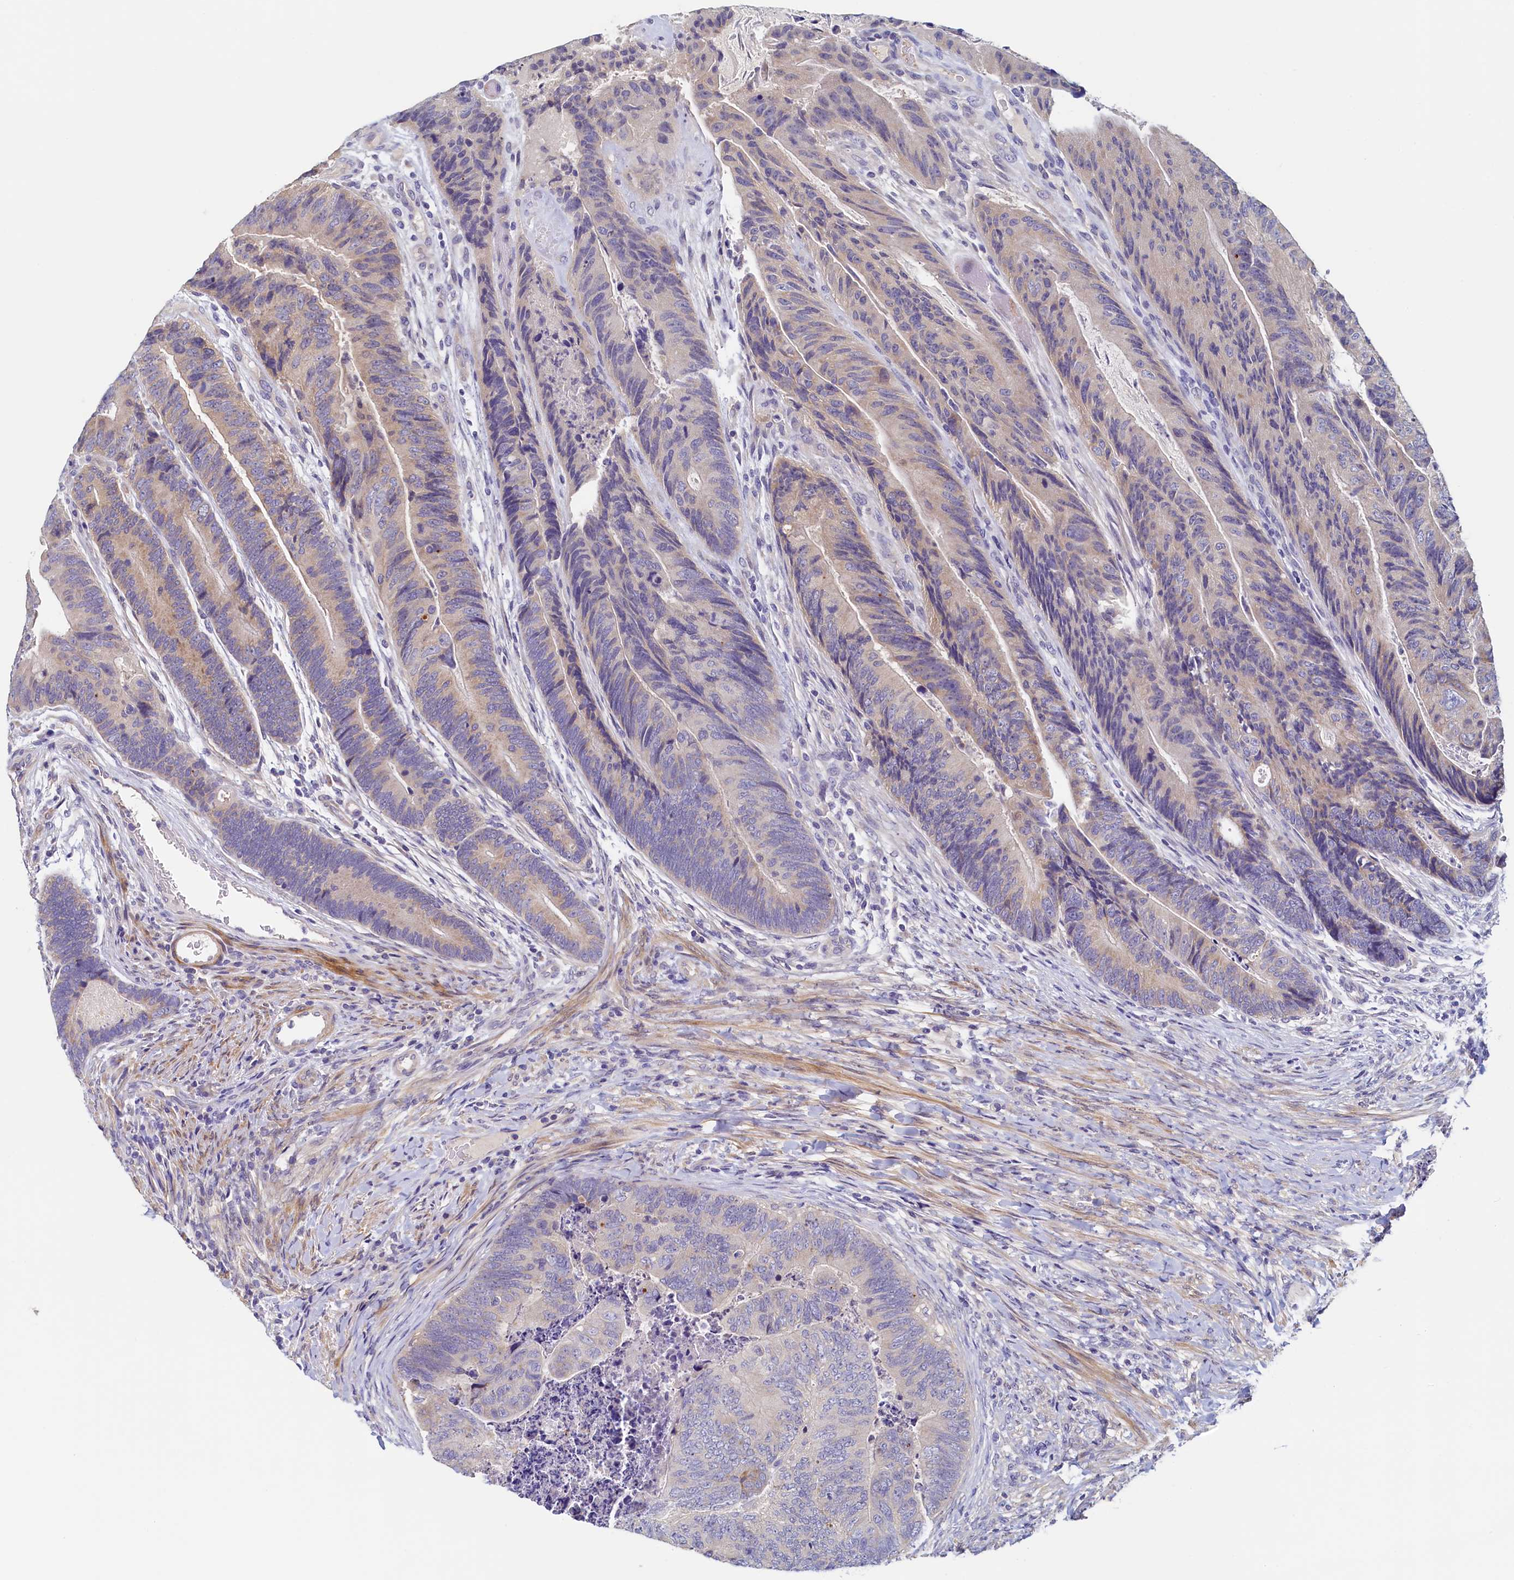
{"staining": {"intensity": "weak", "quantity": "<25%", "location": "cytoplasmic/membranous"}, "tissue": "colorectal cancer", "cell_type": "Tumor cells", "image_type": "cancer", "snomed": [{"axis": "morphology", "description": "Adenocarcinoma, NOS"}, {"axis": "topography", "description": "Colon"}], "caption": "High magnification brightfield microscopy of colorectal cancer (adenocarcinoma) stained with DAB (brown) and counterstained with hematoxylin (blue): tumor cells show no significant positivity.", "gene": "DTD1", "patient": {"sex": "female", "age": 67}}